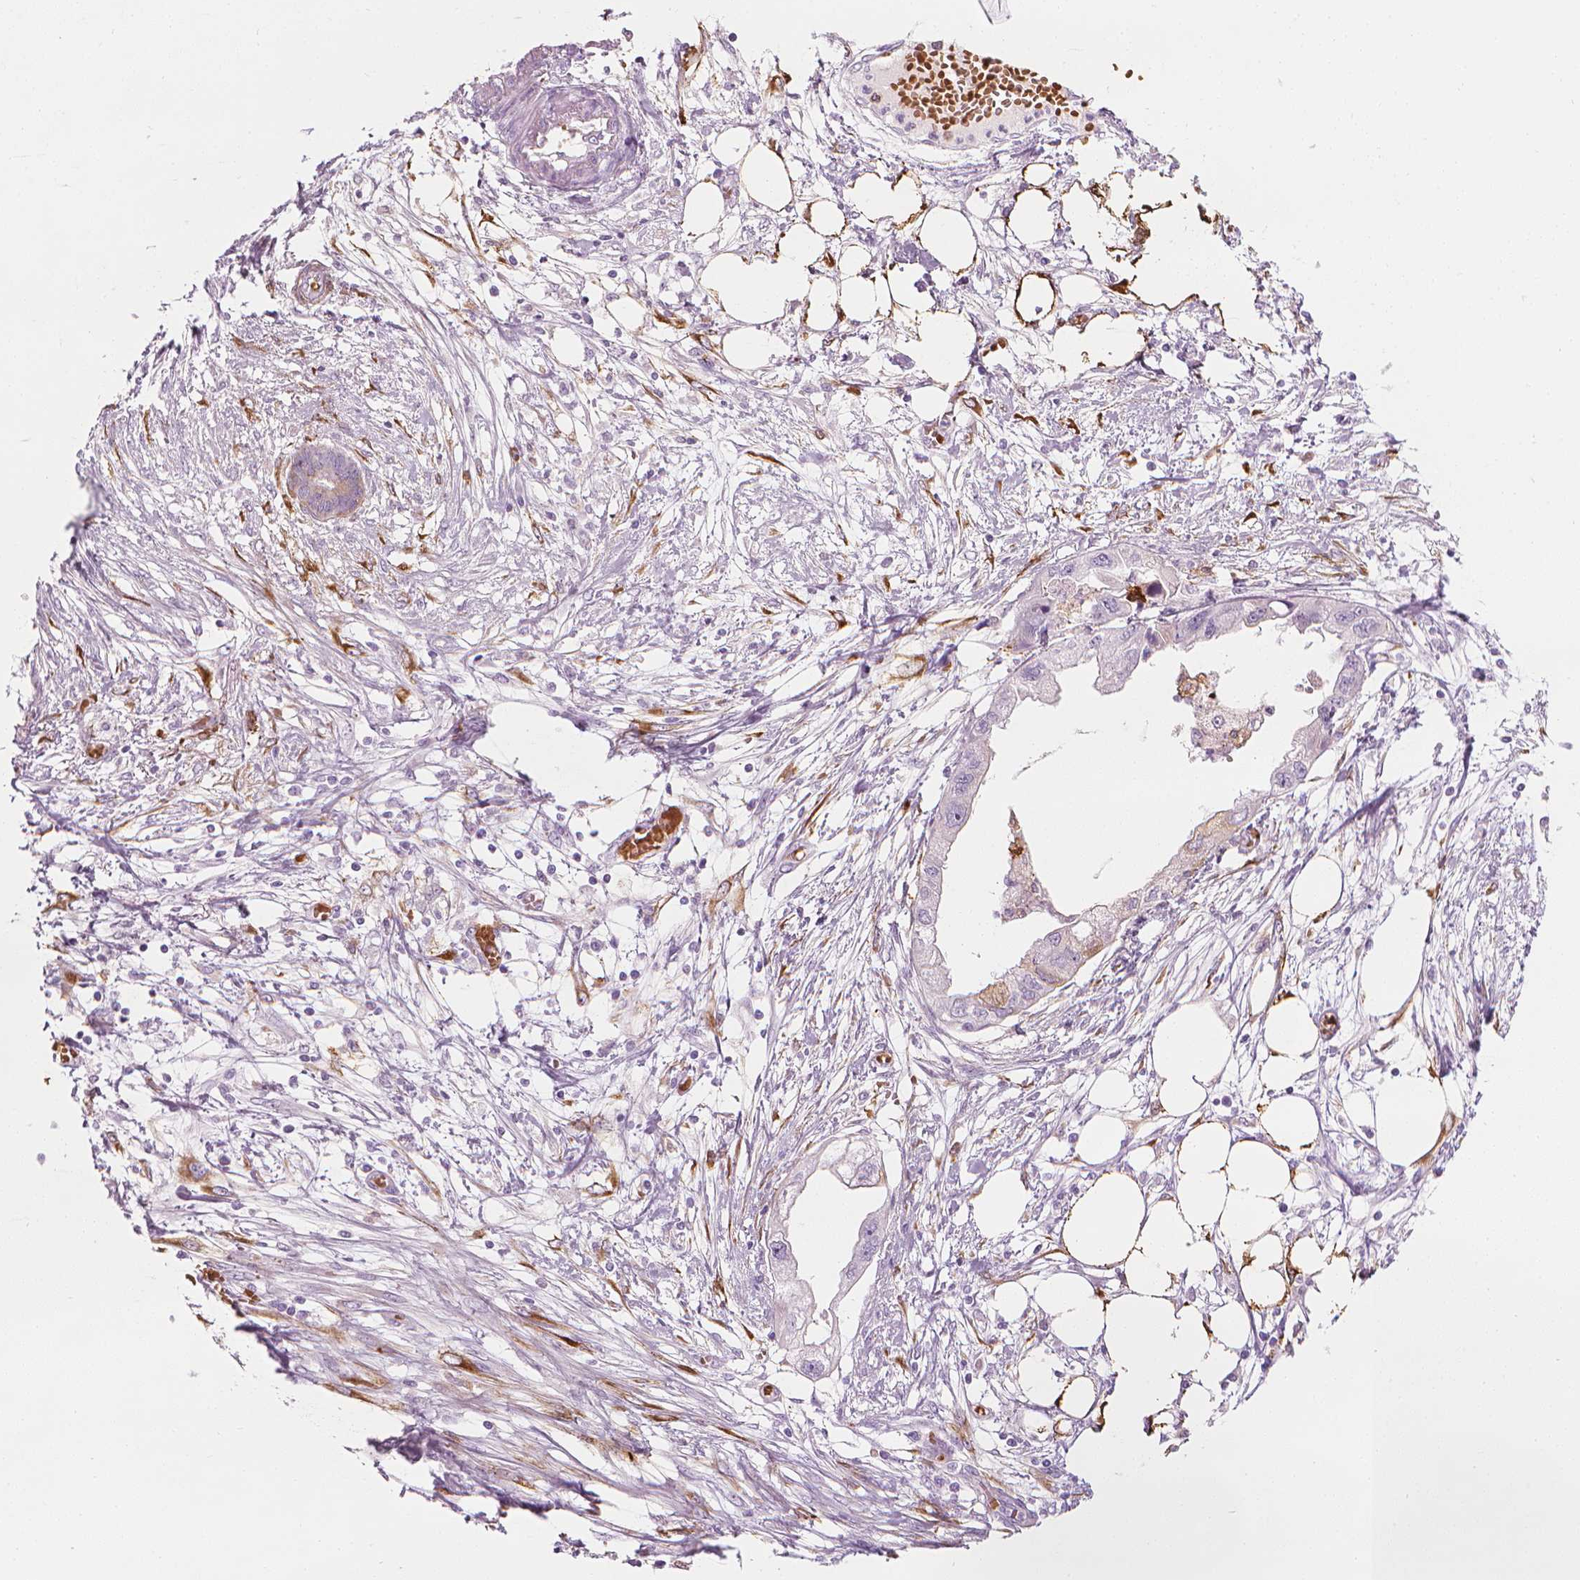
{"staining": {"intensity": "negative", "quantity": "none", "location": "none"}, "tissue": "endometrial cancer", "cell_type": "Tumor cells", "image_type": "cancer", "snomed": [{"axis": "morphology", "description": "Adenocarcinoma, NOS"}, {"axis": "morphology", "description": "Adenocarcinoma, metastatic, NOS"}, {"axis": "topography", "description": "Adipose tissue"}, {"axis": "topography", "description": "Endometrium"}], "caption": "IHC histopathology image of adenocarcinoma (endometrial) stained for a protein (brown), which displays no staining in tumor cells.", "gene": "CES1", "patient": {"sex": "female", "age": 67}}